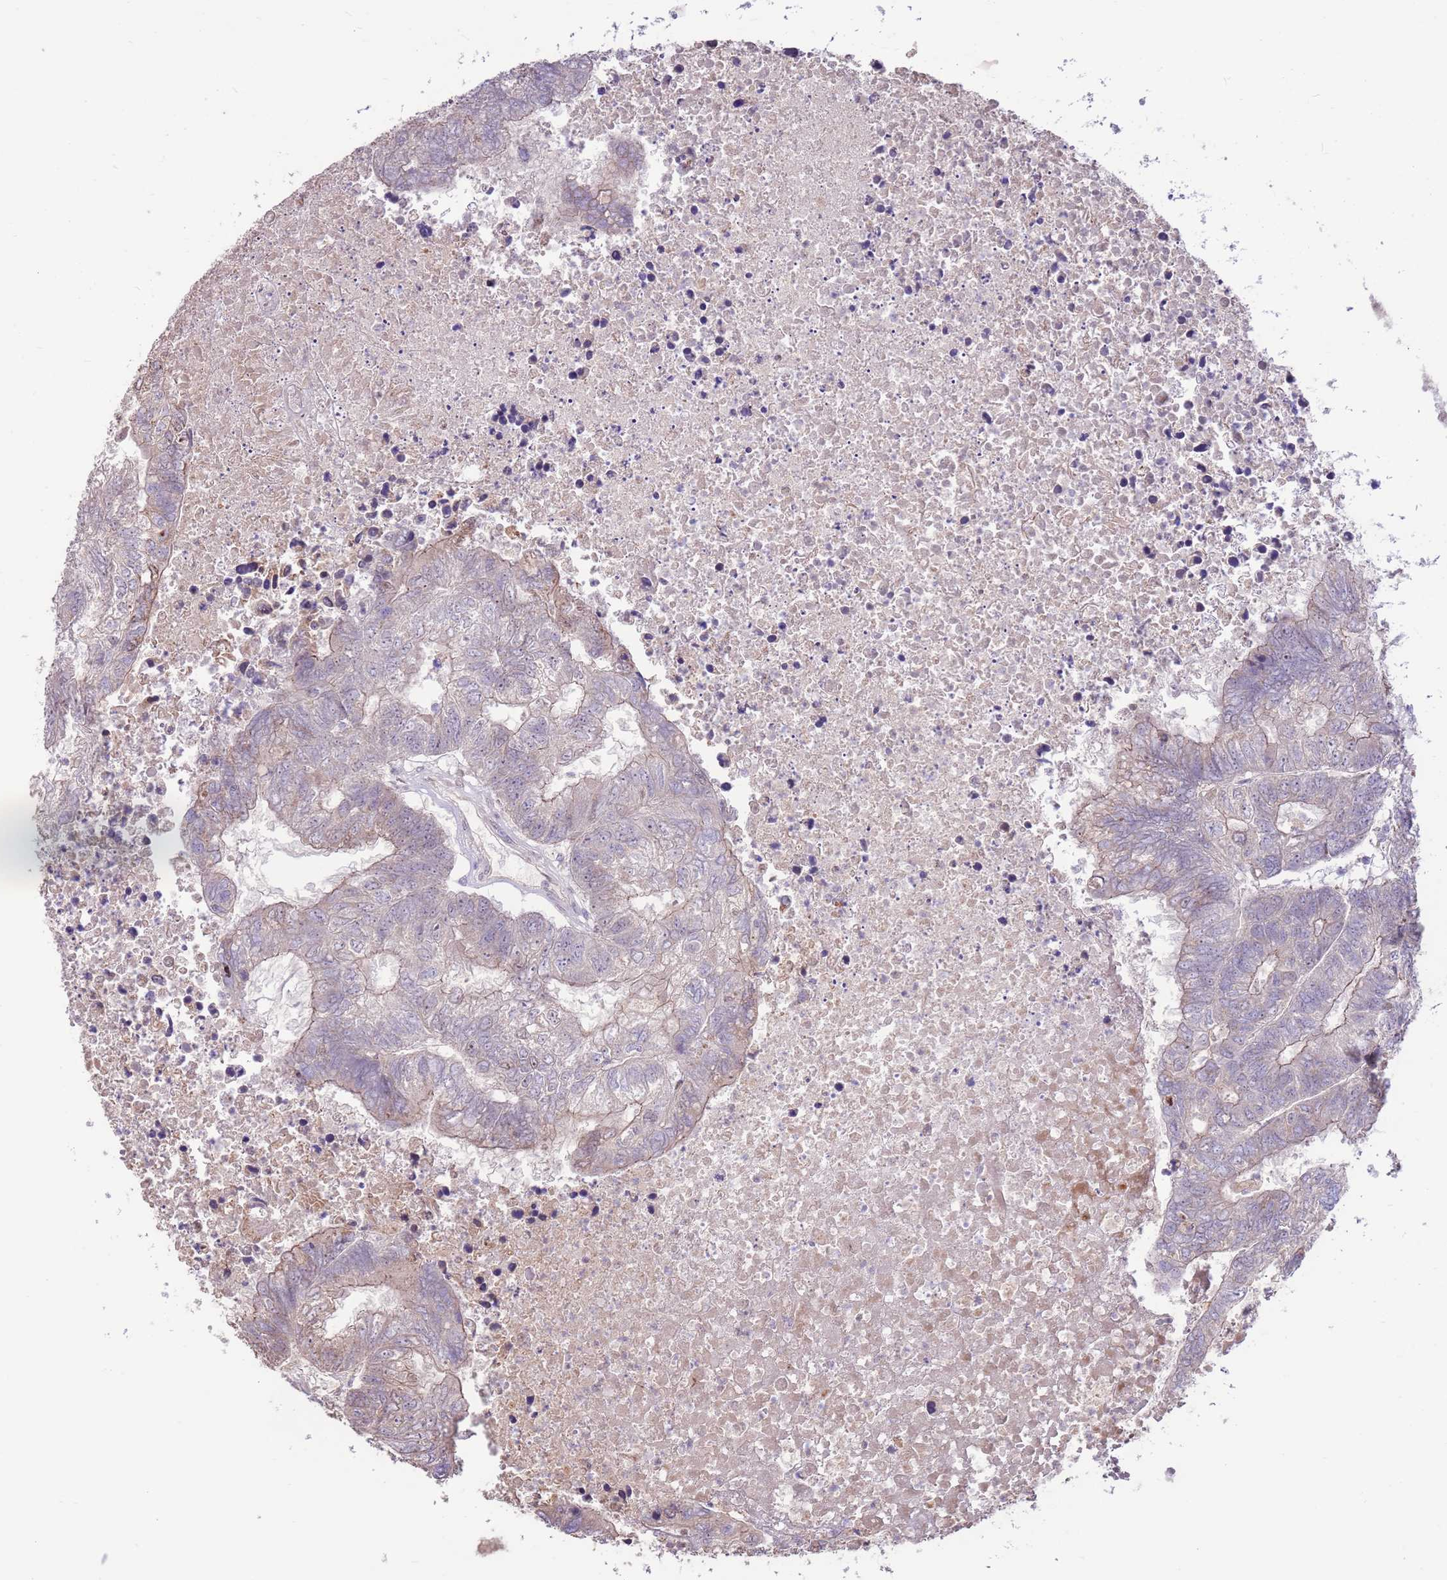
{"staining": {"intensity": "negative", "quantity": "none", "location": "none"}, "tissue": "colorectal cancer", "cell_type": "Tumor cells", "image_type": "cancer", "snomed": [{"axis": "morphology", "description": "Adenocarcinoma, NOS"}, {"axis": "topography", "description": "Colon"}], "caption": "An image of colorectal cancer stained for a protein exhibits no brown staining in tumor cells.", "gene": "LGI4", "patient": {"sex": "female", "age": 48}}